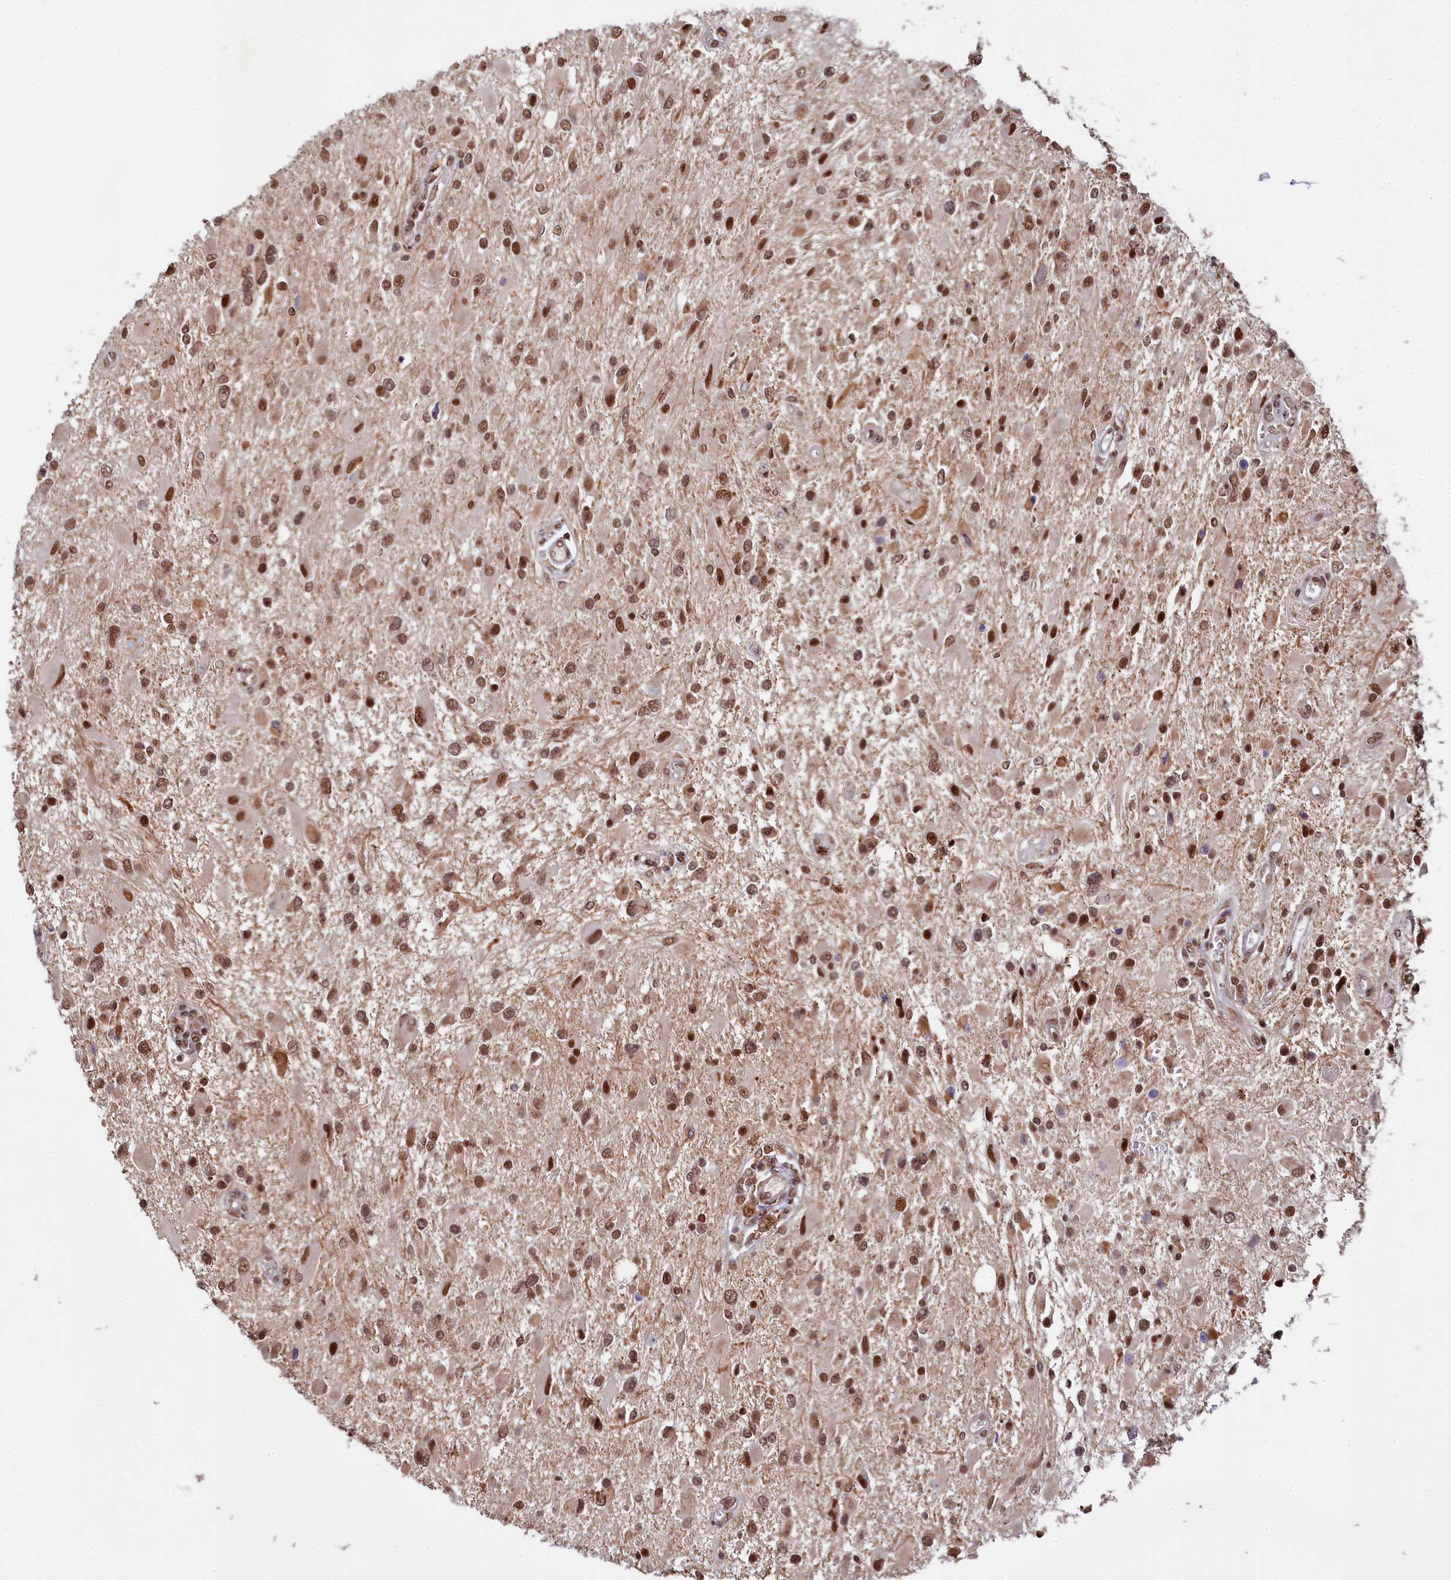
{"staining": {"intensity": "moderate", "quantity": ">75%", "location": "nuclear"}, "tissue": "glioma", "cell_type": "Tumor cells", "image_type": "cancer", "snomed": [{"axis": "morphology", "description": "Glioma, malignant, High grade"}, {"axis": "topography", "description": "Brain"}], "caption": "Immunohistochemical staining of malignant glioma (high-grade) exhibits medium levels of moderate nuclear protein staining in about >75% of tumor cells.", "gene": "PPHLN1", "patient": {"sex": "male", "age": 53}}